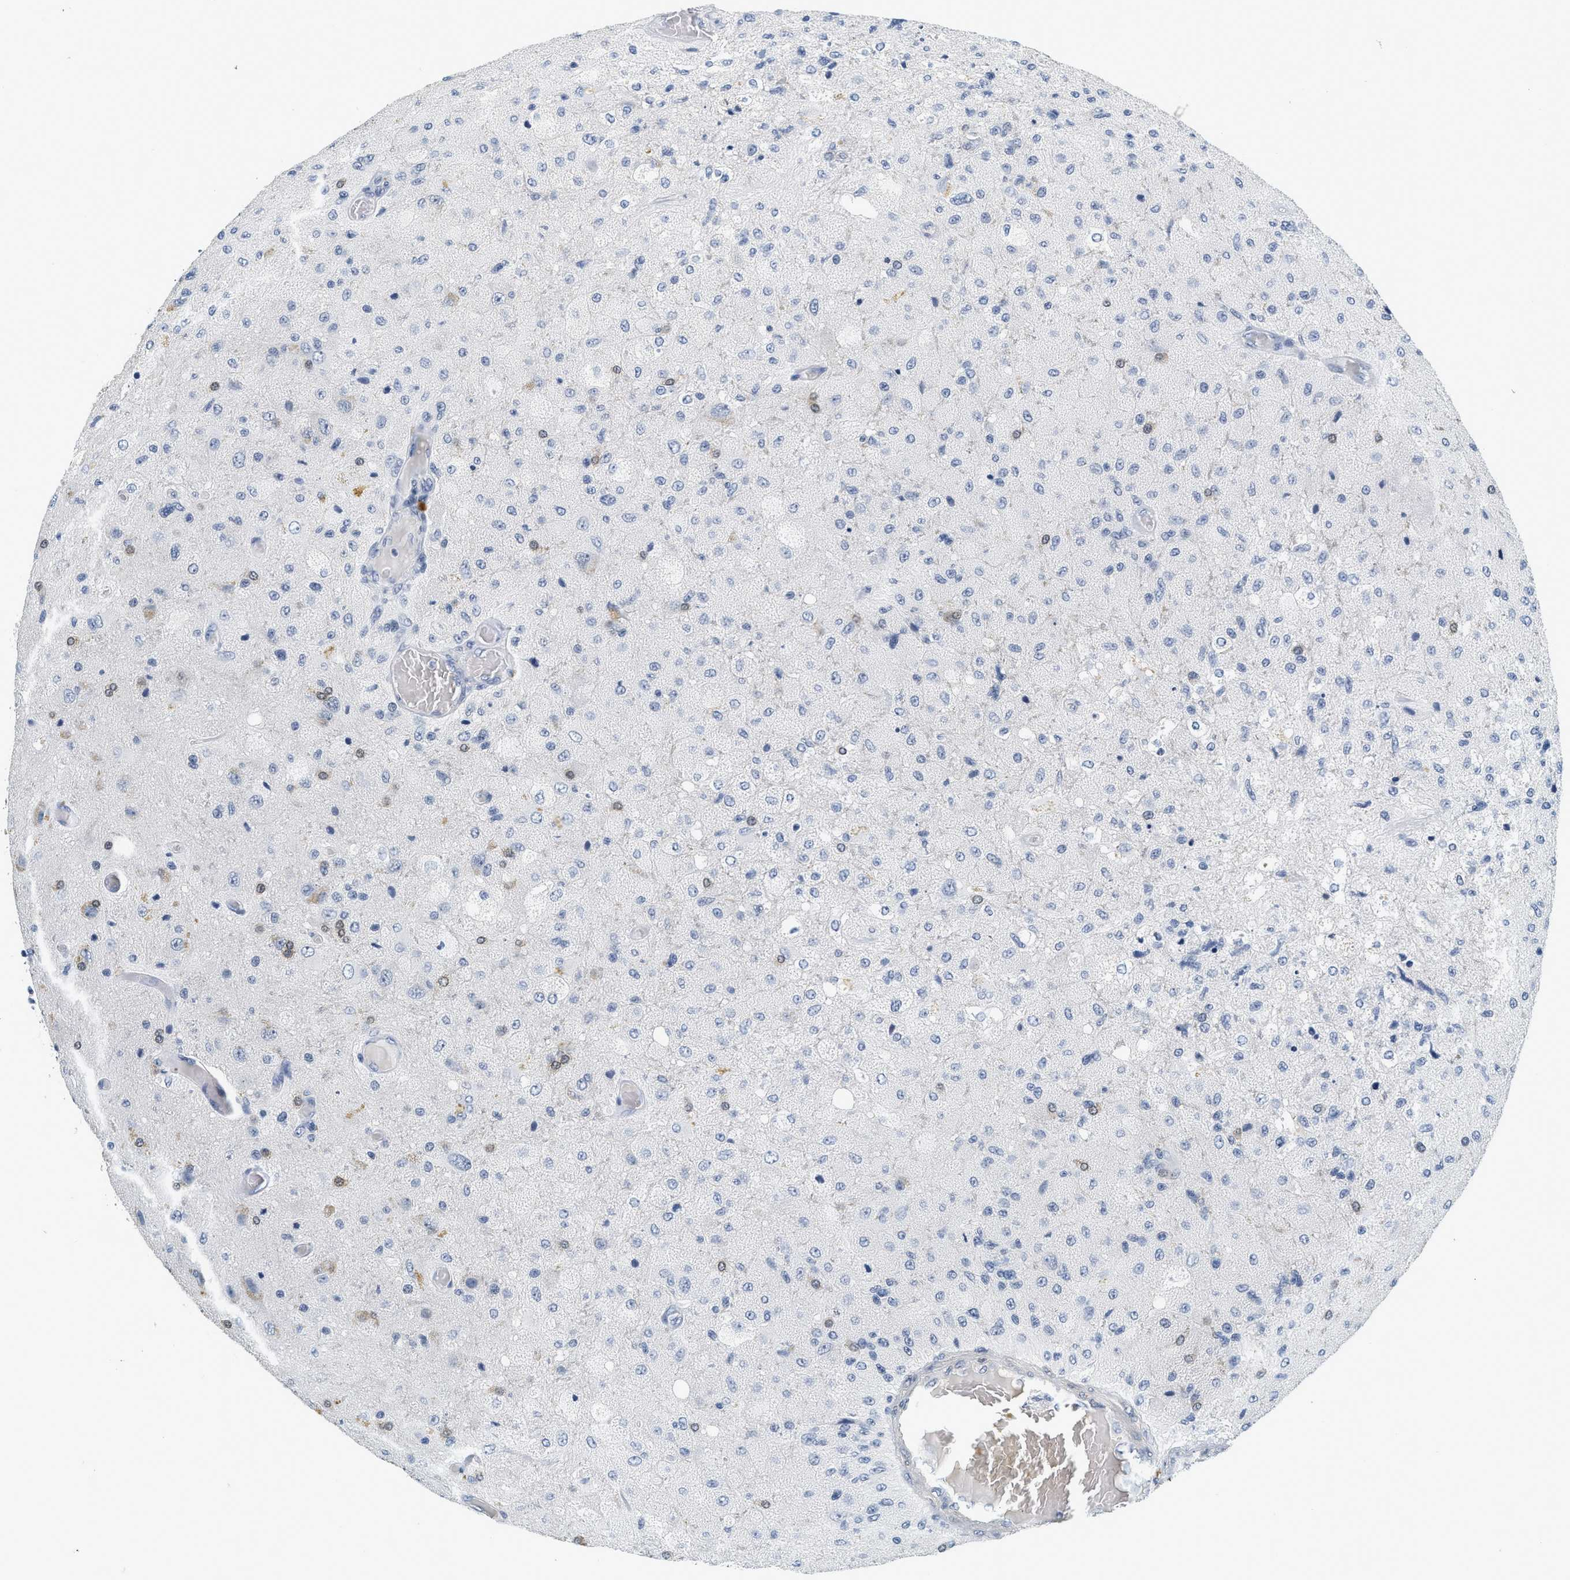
{"staining": {"intensity": "weak", "quantity": "<25%", "location": "nuclear"}, "tissue": "glioma", "cell_type": "Tumor cells", "image_type": "cancer", "snomed": [{"axis": "morphology", "description": "Normal tissue, NOS"}, {"axis": "morphology", "description": "Glioma, malignant, High grade"}, {"axis": "topography", "description": "Cerebral cortex"}], "caption": "There is no significant staining in tumor cells of malignant glioma (high-grade).", "gene": "MZF1", "patient": {"sex": "male", "age": 77}}